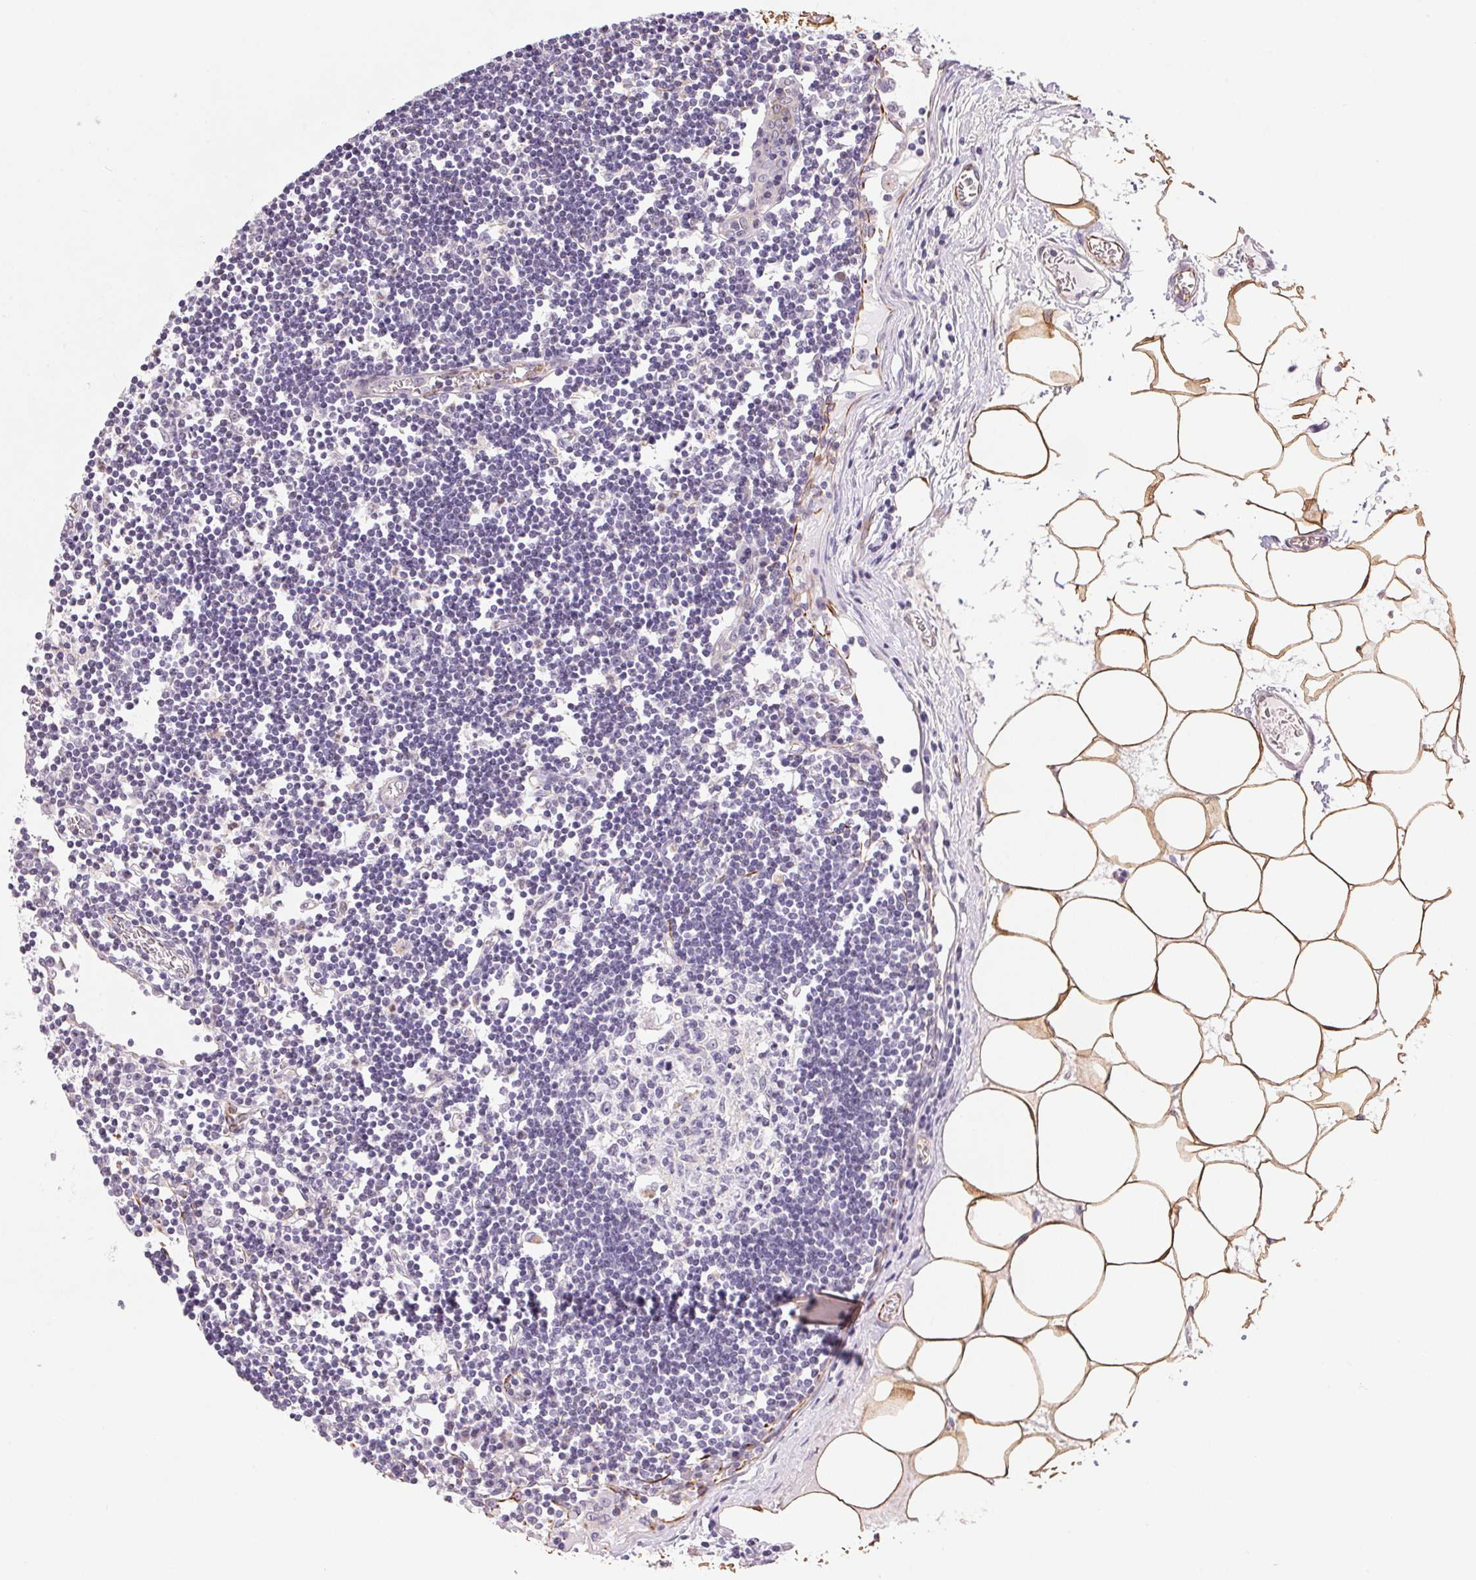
{"staining": {"intensity": "negative", "quantity": "none", "location": "none"}, "tissue": "lymph node", "cell_type": "Germinal center cells", "image_type": "normal", "snomed": [{"axis": "morphology", "description": "Normal tissue, NOS"}, {"axis": "topography", "description": "Lymph node"}], "caption": "Germinal center cells are negative for brown protein staining in benign lymph node.", "gene": "GYG2", "patient": {"sex": "female", "age": 65}}